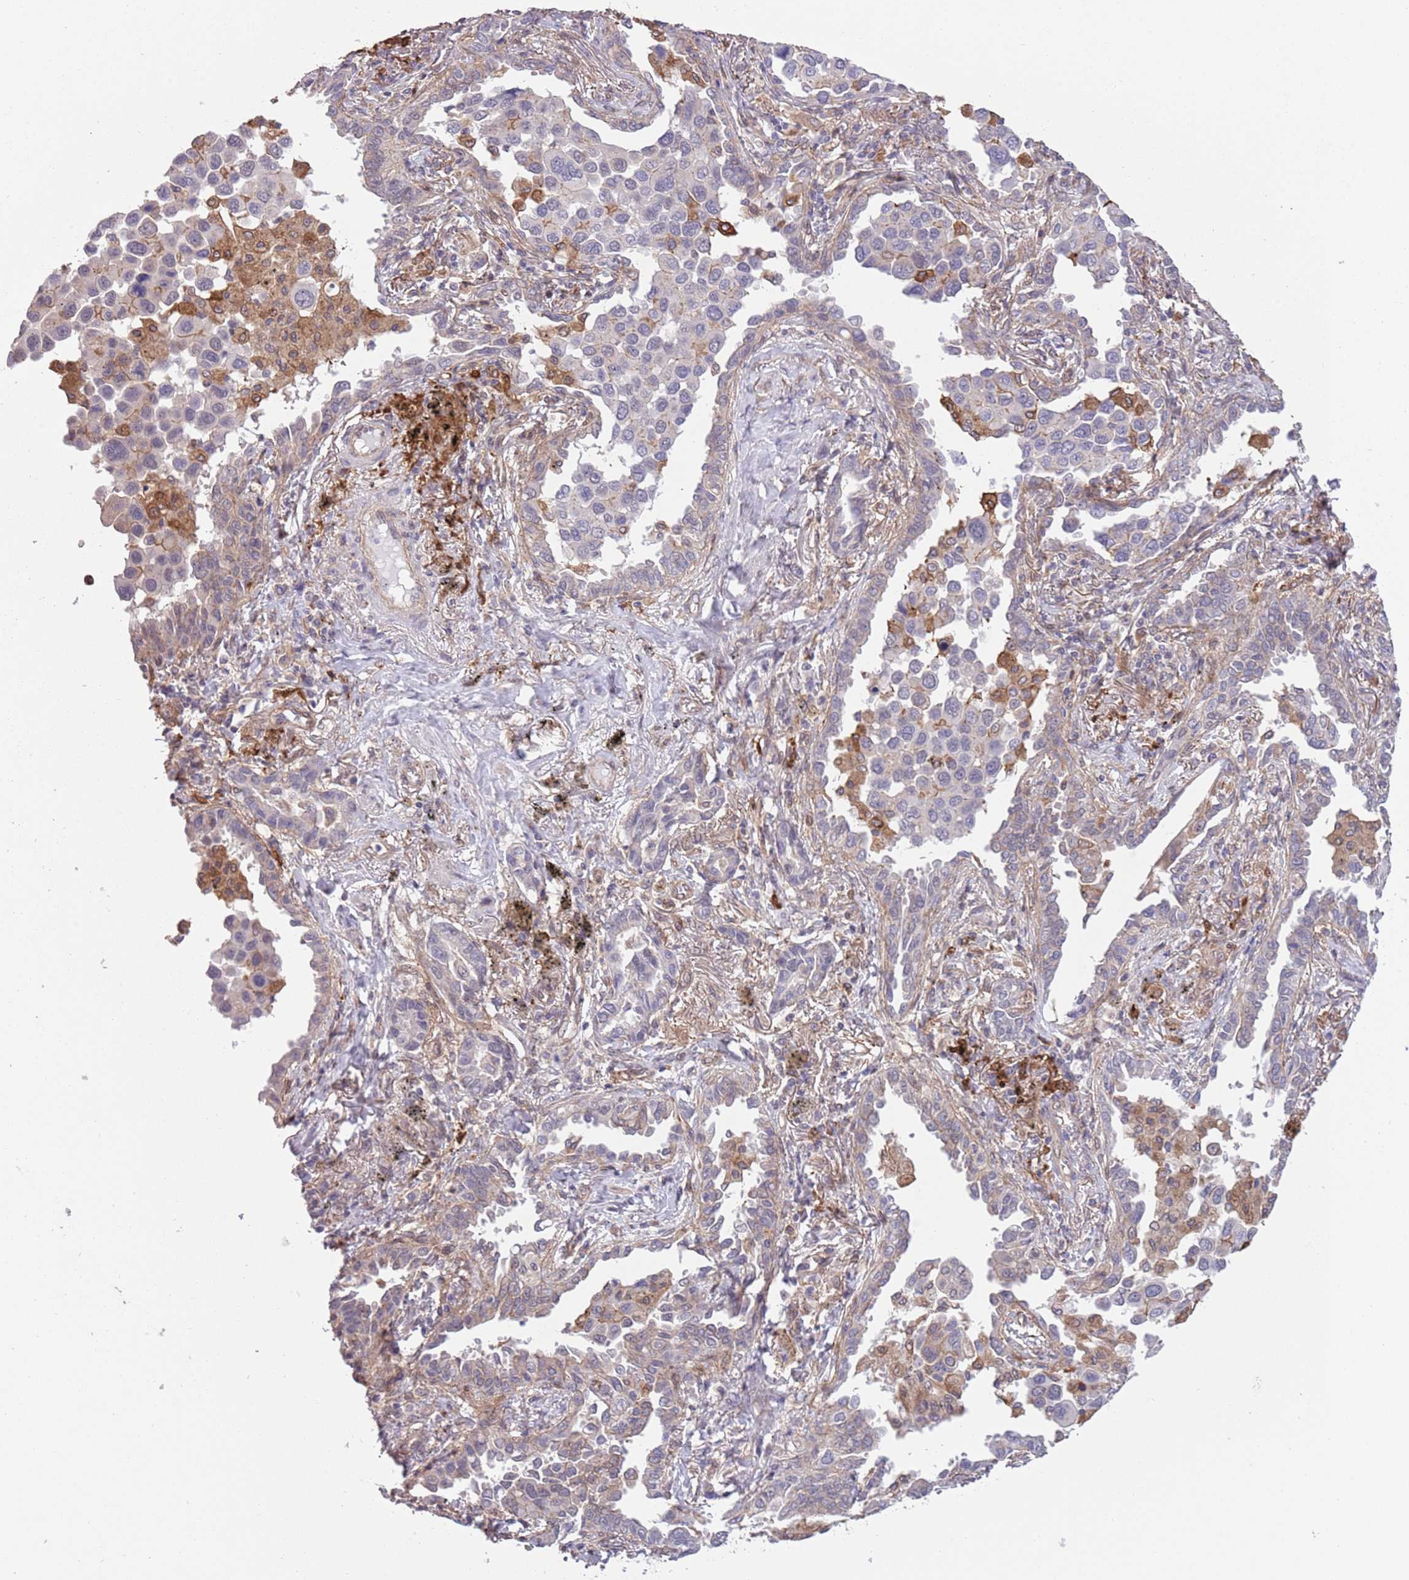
{"staining": {"intensity": "weak", "quantity": "25%-75%", "location": "cytoplasmic/membranous"}, "tissue": "lung cancer", "cell_type": "Tumor cells", "image_type": "cancer", "snomed": [{"axis": "morphology", "description": "Adenocarcinoma, NOS"}, {"axis": "topography", "description": "Lung"}], "caption": "A brown stain shows weak cytoplasmic/membranous positivity of a protein in adenocarcinoma (lung) tumor cells. (DAB IHC, brown staining for protein, blue staining for nuclei).", "gene": "CREBZF", "patient": {"sex": "male", "age": 67}}